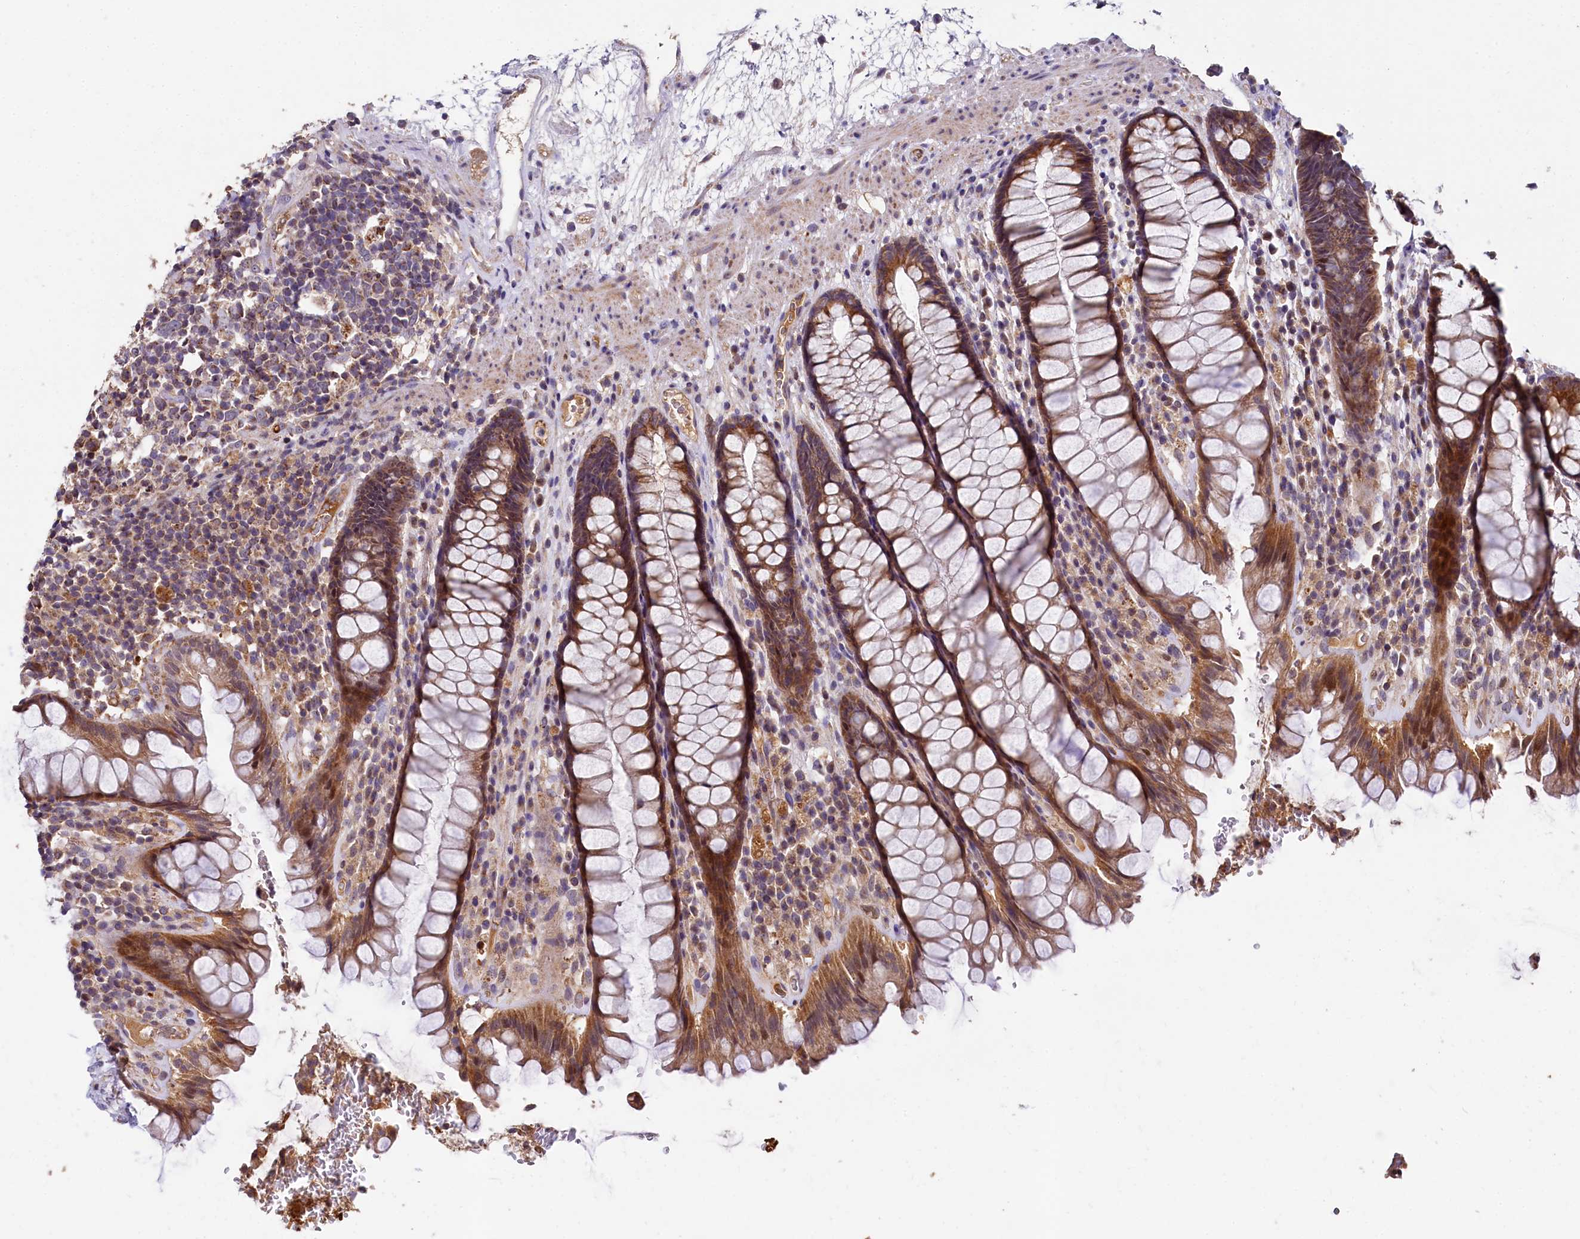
{"staining": {"intensity": "moderate", "quantity": ">75%", "location": "cytoplasmic/membranous"}, "tissue": "rectum", "cell_type": "Glandular cells", "image_type": "normal", "snomed": [{"axis": "morphology", "description": "Normal tissue, NOS"}, {"axis": "topography", "description": "Rectum"}], "caption": "Protein expression analysis of benign rectum demonstrates moderate cytoplasmic/membranous staining in about >75% of glandular cells.", "gene": "SPRYD3", "patient": {"sex": "male", "age": 64}}